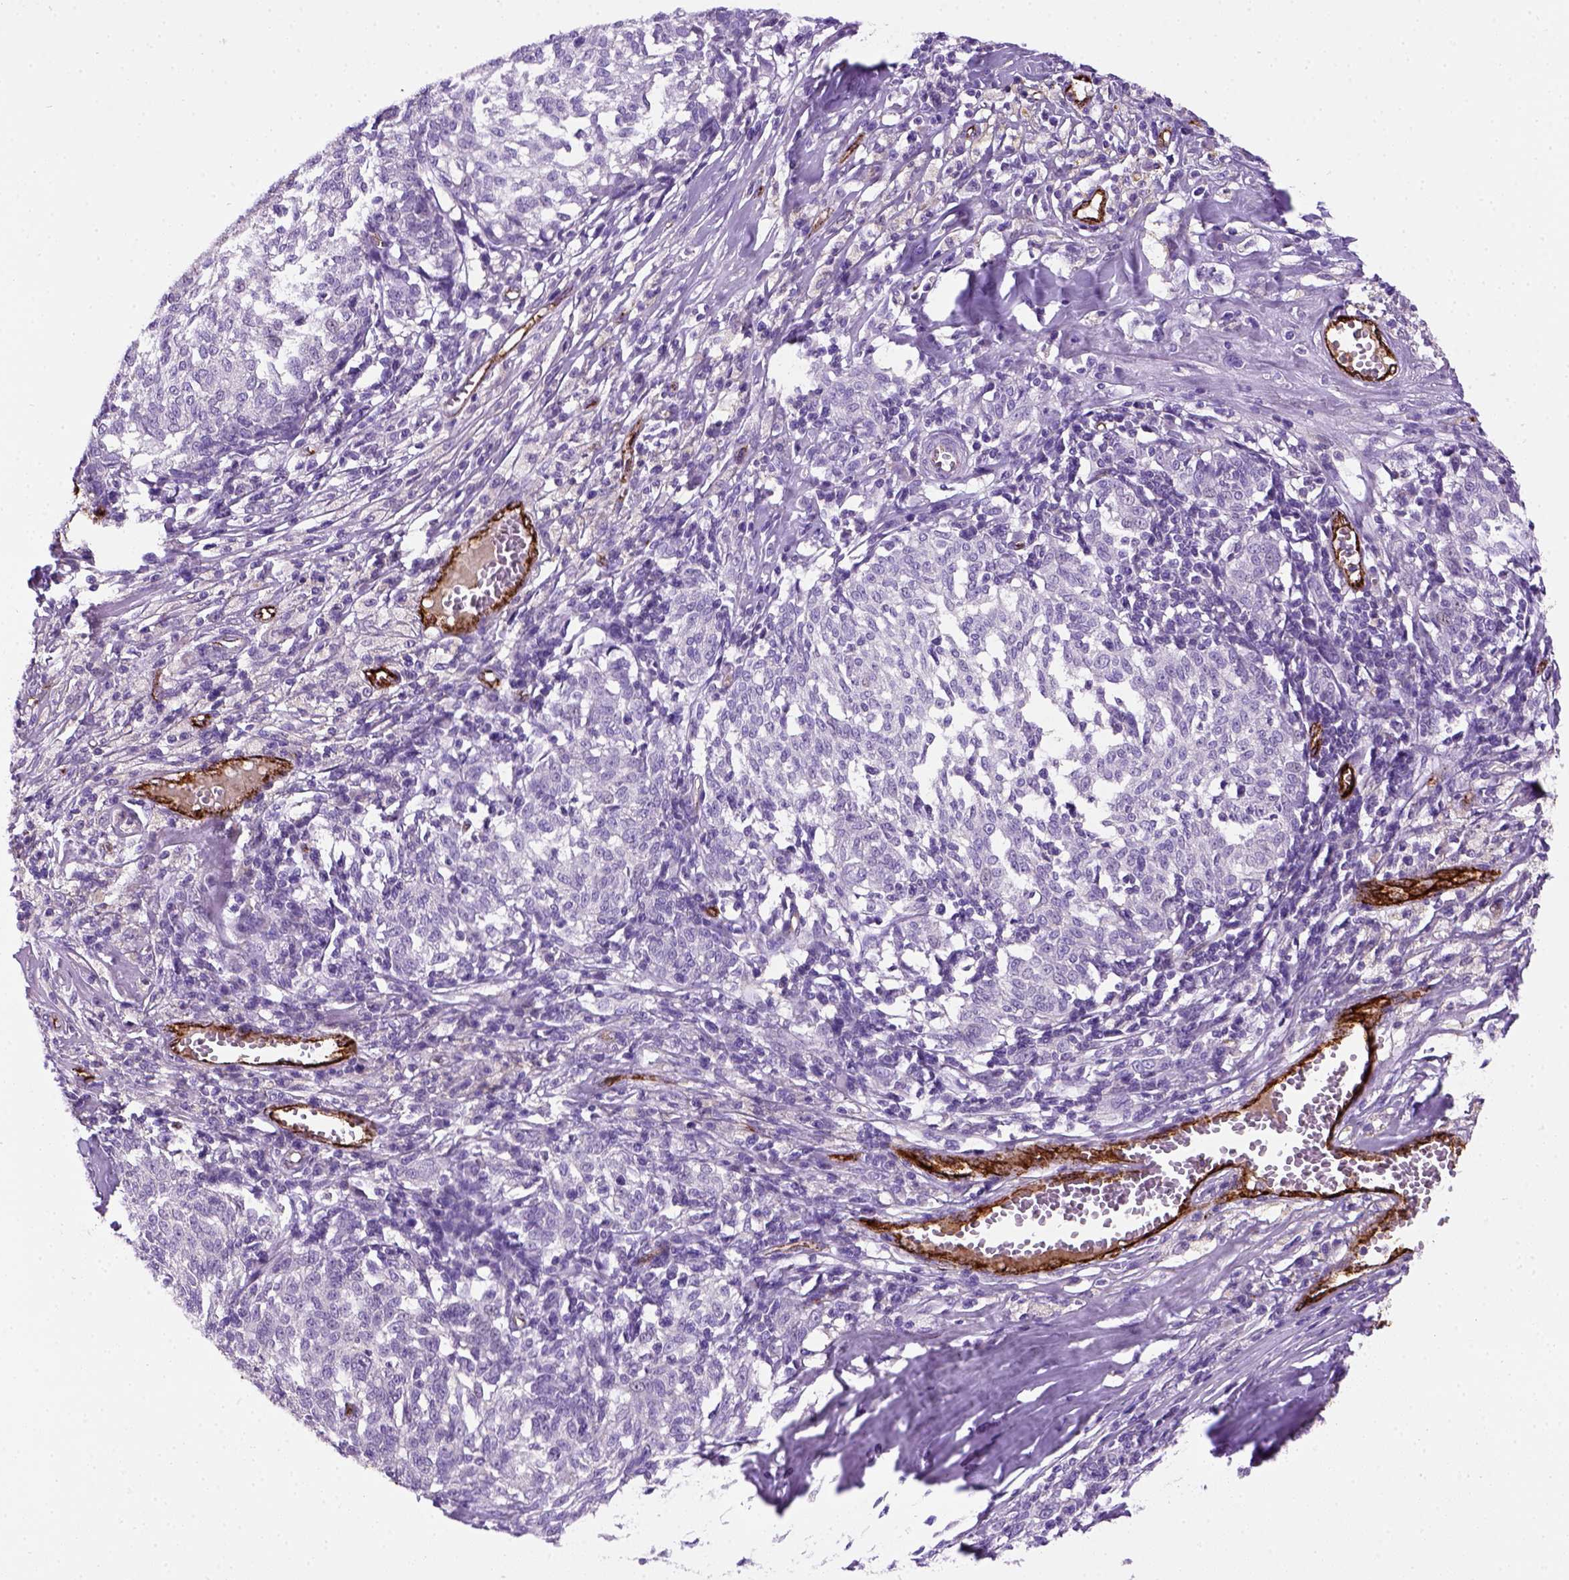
{"staining": {"intensity": "negative", "quantity": "none", "location": "none"}, "tissue": "melanoma", "cell_type": "Tumor cells", "image_type": "cancer", "snomed": [{"axis": "morphology", "description": "Malignant melanoma, NOS"}, {"axis": "topography", "description": "Skin"}], "caption": "A histopathology image of human melanoma is negative for staining in tumor cells.", "gene": "VWF", "patient": {"sex": "female", "age": 72}}